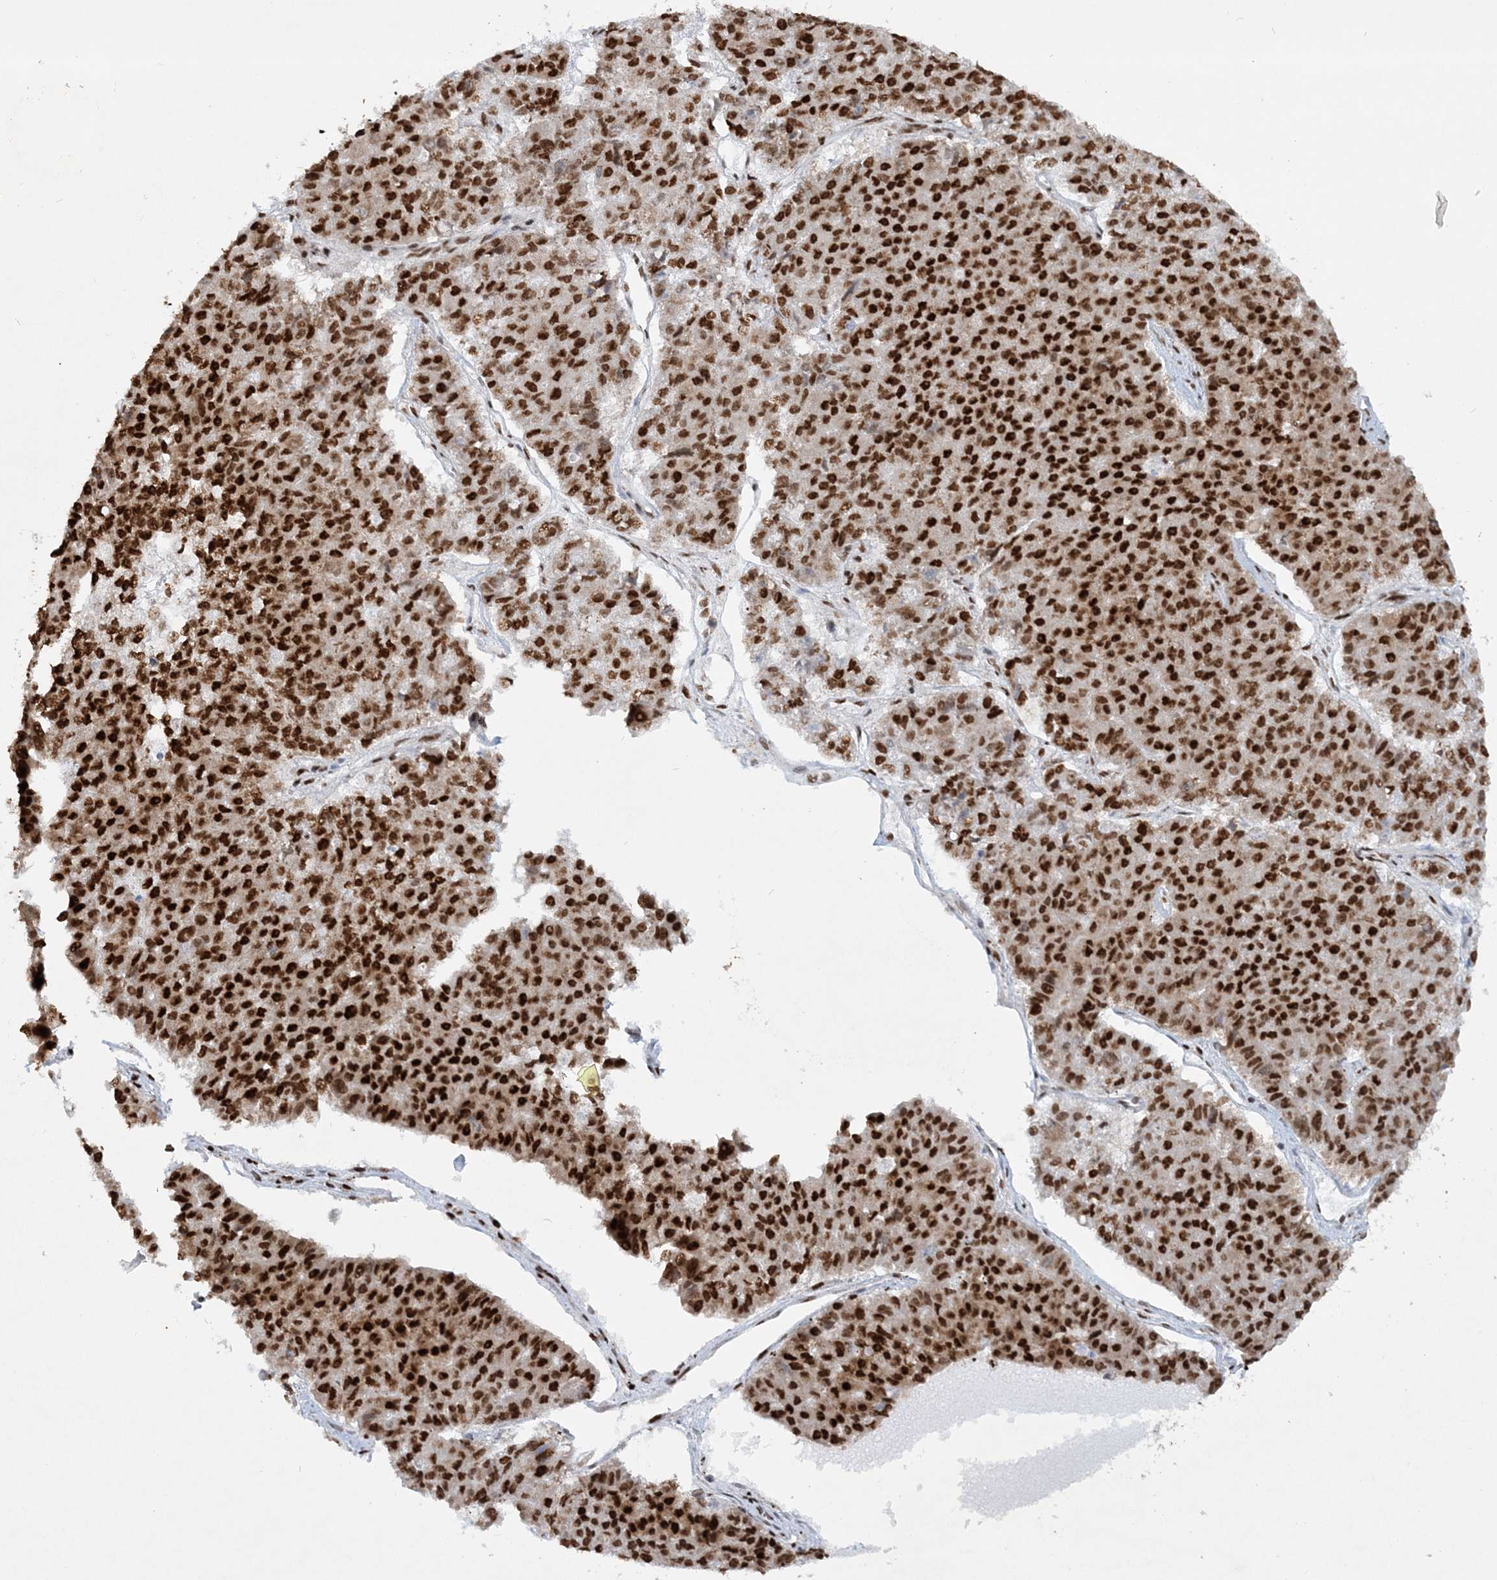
{"staining": {"intensity": "strong", "quantity": ">75%", "location": "nuclear"}, "tissue": "pancreatic cancer", "cell_type": "Tumor cells", "image_type": "cancer", "snomed": [{"axis": "morphology", "description": "Adenocarcinoma, NOS"}, {"axis": "topography", "description": "Pancreas"}], "caption": "High-magnification brightfield microscopy of pancreatic cancer stained with DAB (brown) and counterstained with hematoxylin (blue). tumor cells exhibit strong nuclear expression is appreciated in approximately>75% of cells.", "gene": "DELE1", "patient": {"sex": "male", "age": 50}}